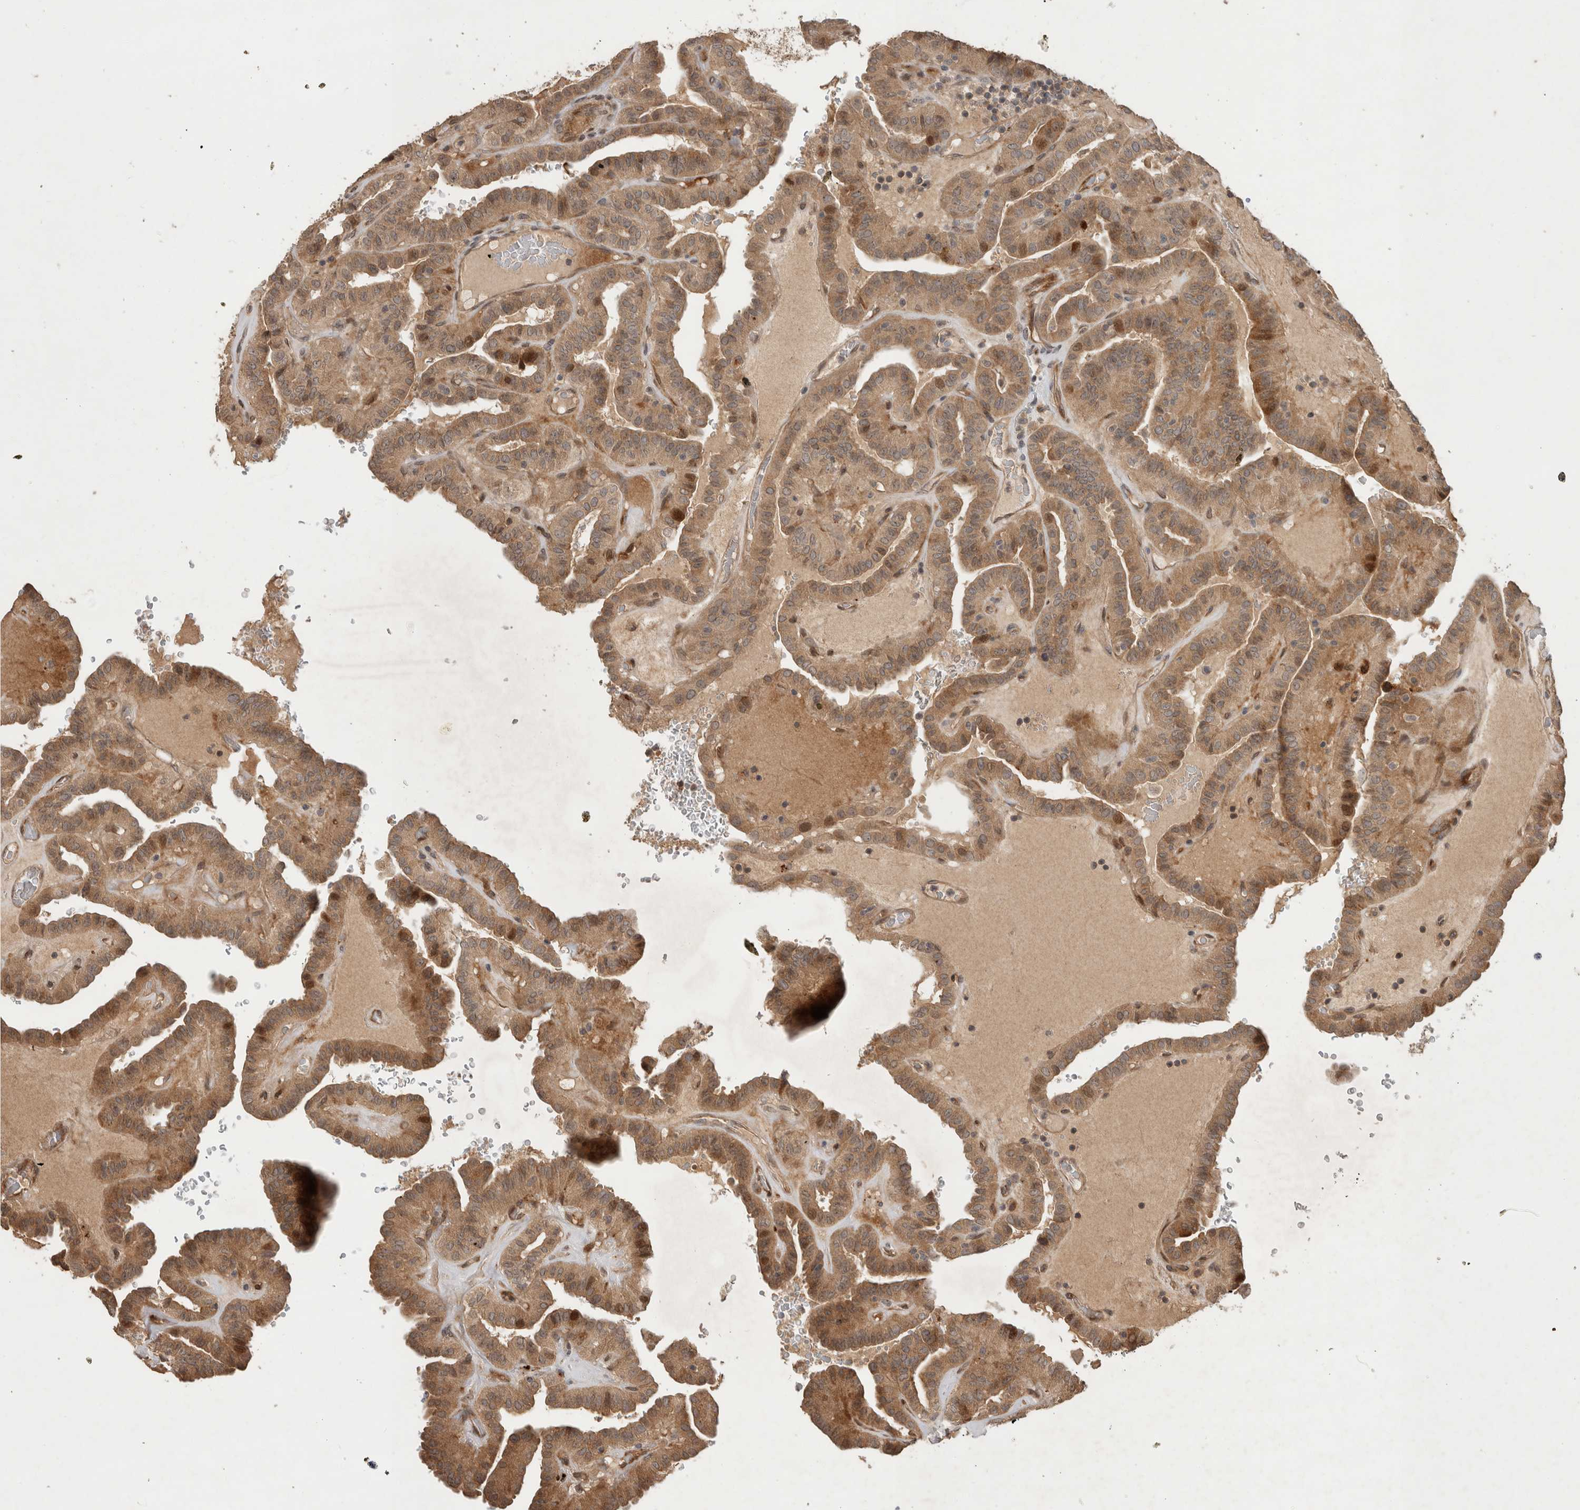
{"staining": {"intensity": "moderate", "quantity": ">75%", "location": "cytoplasmic/membranous"}, "tissue": "thyroid cancer", "cell_type": "Tumor cells", "image_type": "cancer", "snomed": [{"axis": "morphology", "description": "Papillary adenocarcinoma, NOS"}, {"axis": "topography", "description": "Thyroid gland"}], "caption": "IHC (DAB (3,3'-diaminobenzidine)) staining of thyroid papillary adenocarcinoma exhibits moderate cytoplasmic/membranous protein positivity in about >75% of tumor cells. The staining was performed using DAB (3,3'-diaminobenzidine) to visualize the protein expression in brown, while the nuclei were stained in blue with hematoxylin (Magnification: 20x).", "gene": "PITPNC1", "patient": {"sex": "male", "age": 77}}